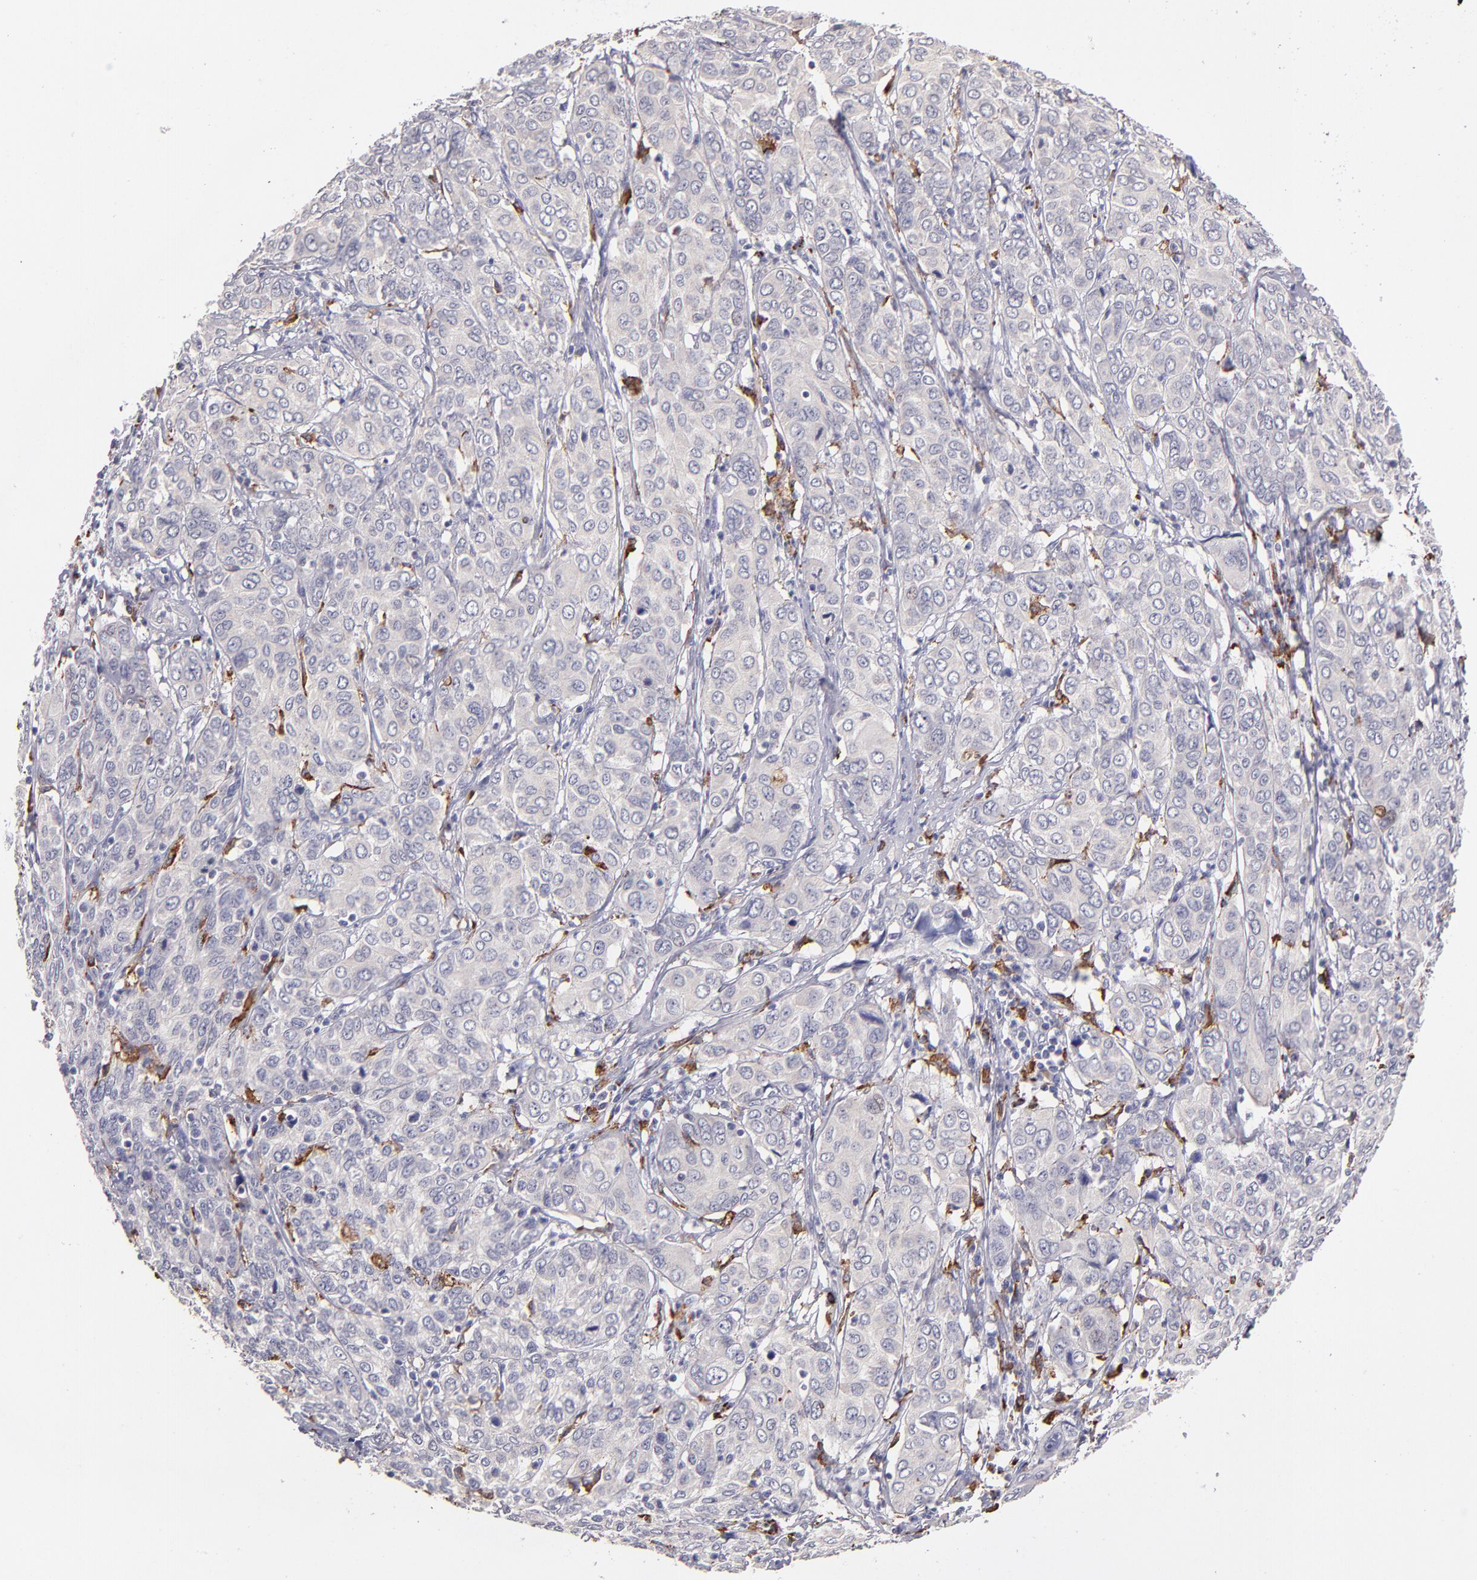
{"staining": {"intensity": "negative", "quantity": "none", "location": "none"}, "tissue": "cervical cancer", "cell_type": "Tumor cells", "image_type": "cancer", "snomed": [{"axis": "morphology", "description": "Squamous cell carcinoma, NOS"}, {"axis": "topography", "description": "Cervix"}], "caption": "Cervical cancer (squamous cell carcinoma) was stained to show a protein in brown. There is no significant expression in tumor cells. (Stains: DAB immunohistochemistry (IHC) with hematoxylin counter stain, Microscopy: brightfield microscopy at high magnification).", "gene": "GLDC", "patient": {"sex": "female", "age": 38}}